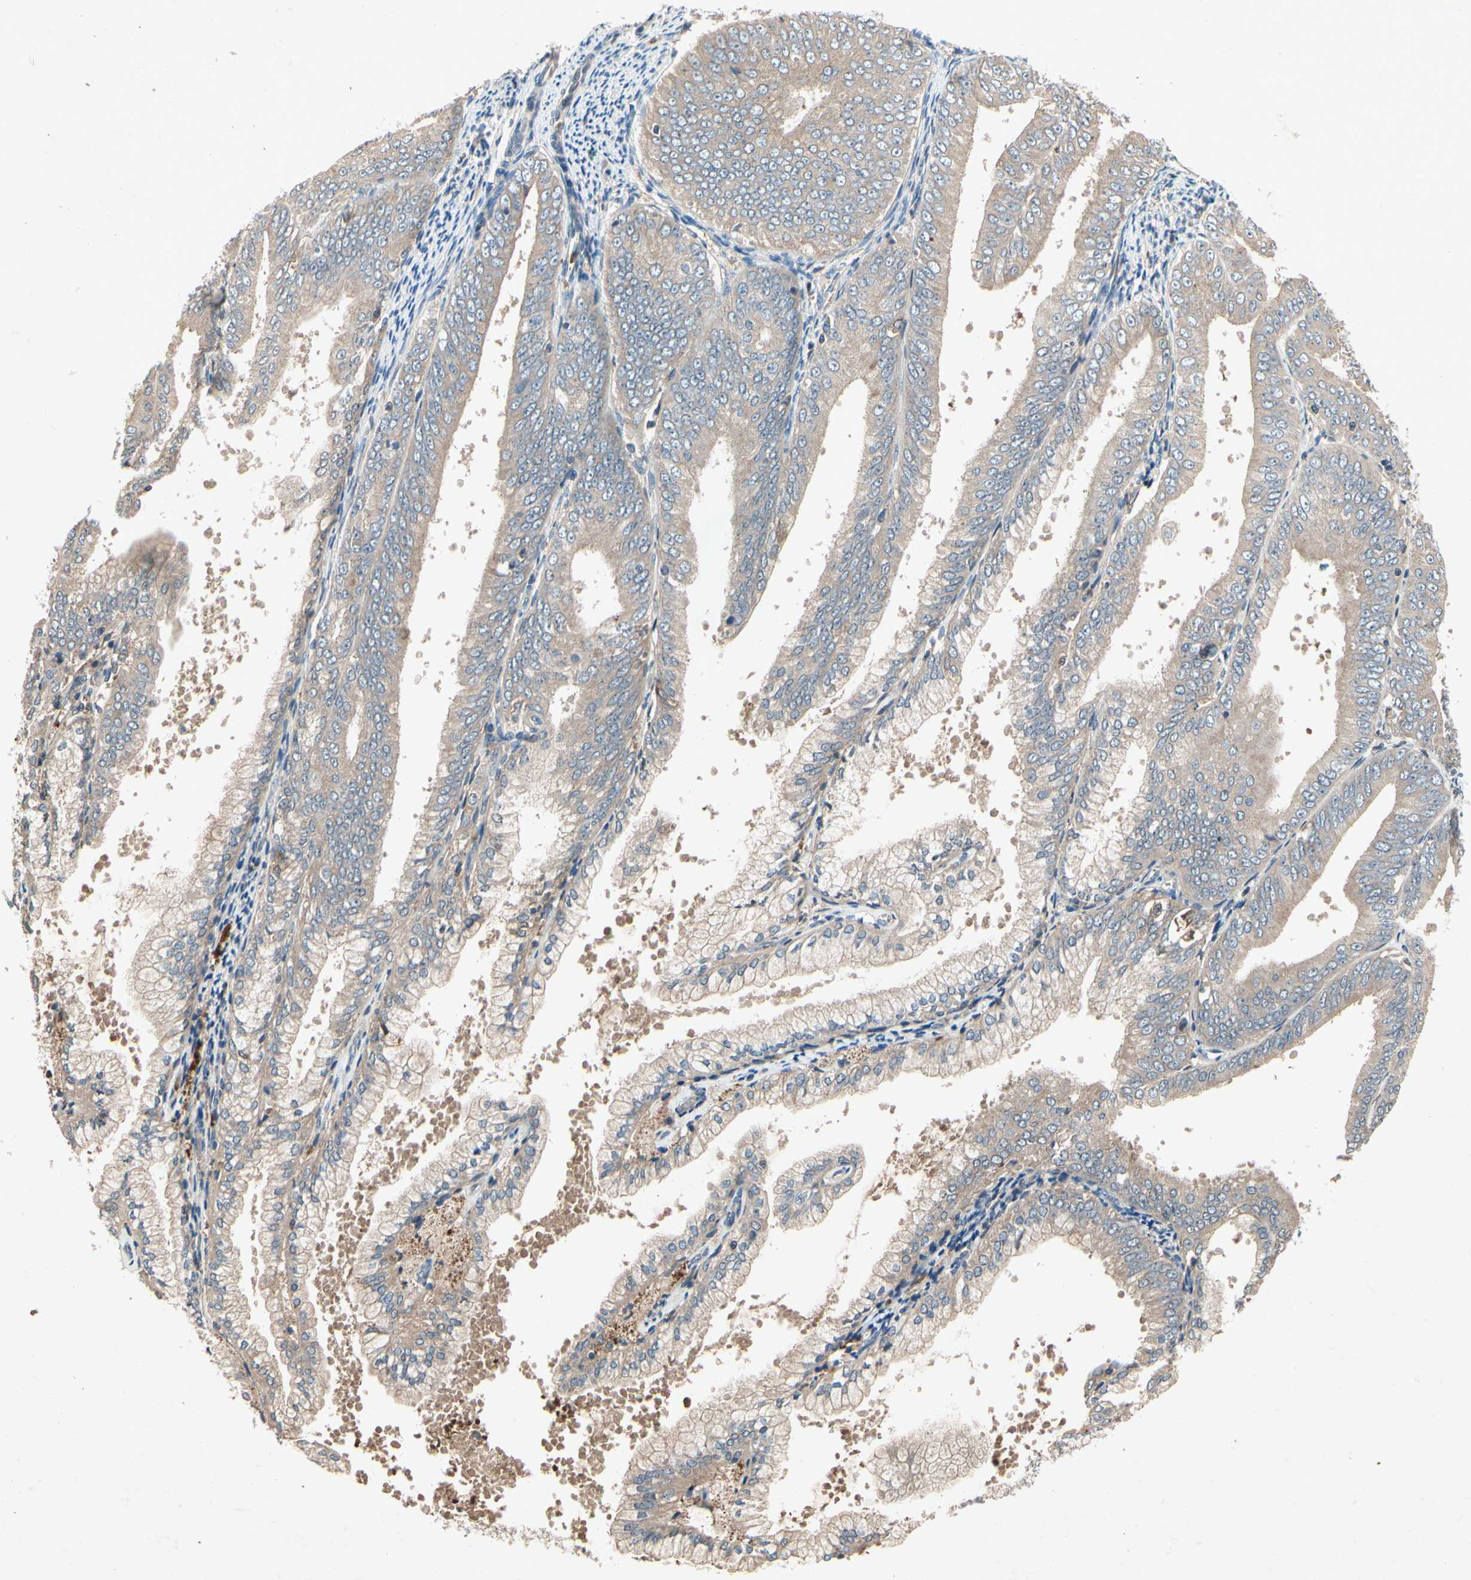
{"staining": {"intensity": "weak", "quantity": ">75%", "location": "cytoplasmic/membranous"}, "tissue": "endometrial cancer", "cell_type": "Tumor cells", "image_type": "cancer", "snomed": [{"axis": "morphology", "description": "Adenocarcinoma, NOS"}, {"axis": "topography", "description": "Endometrium"}], "caption": "Endometrial cancer (adenocarcinoma) stained with a brown dye demonstrates weak cytoplasmic/membranous positive staining in about >75% of tumor cells.", "gene": "IL1RL1", "patient": {"sex": "female", "age": 63}}